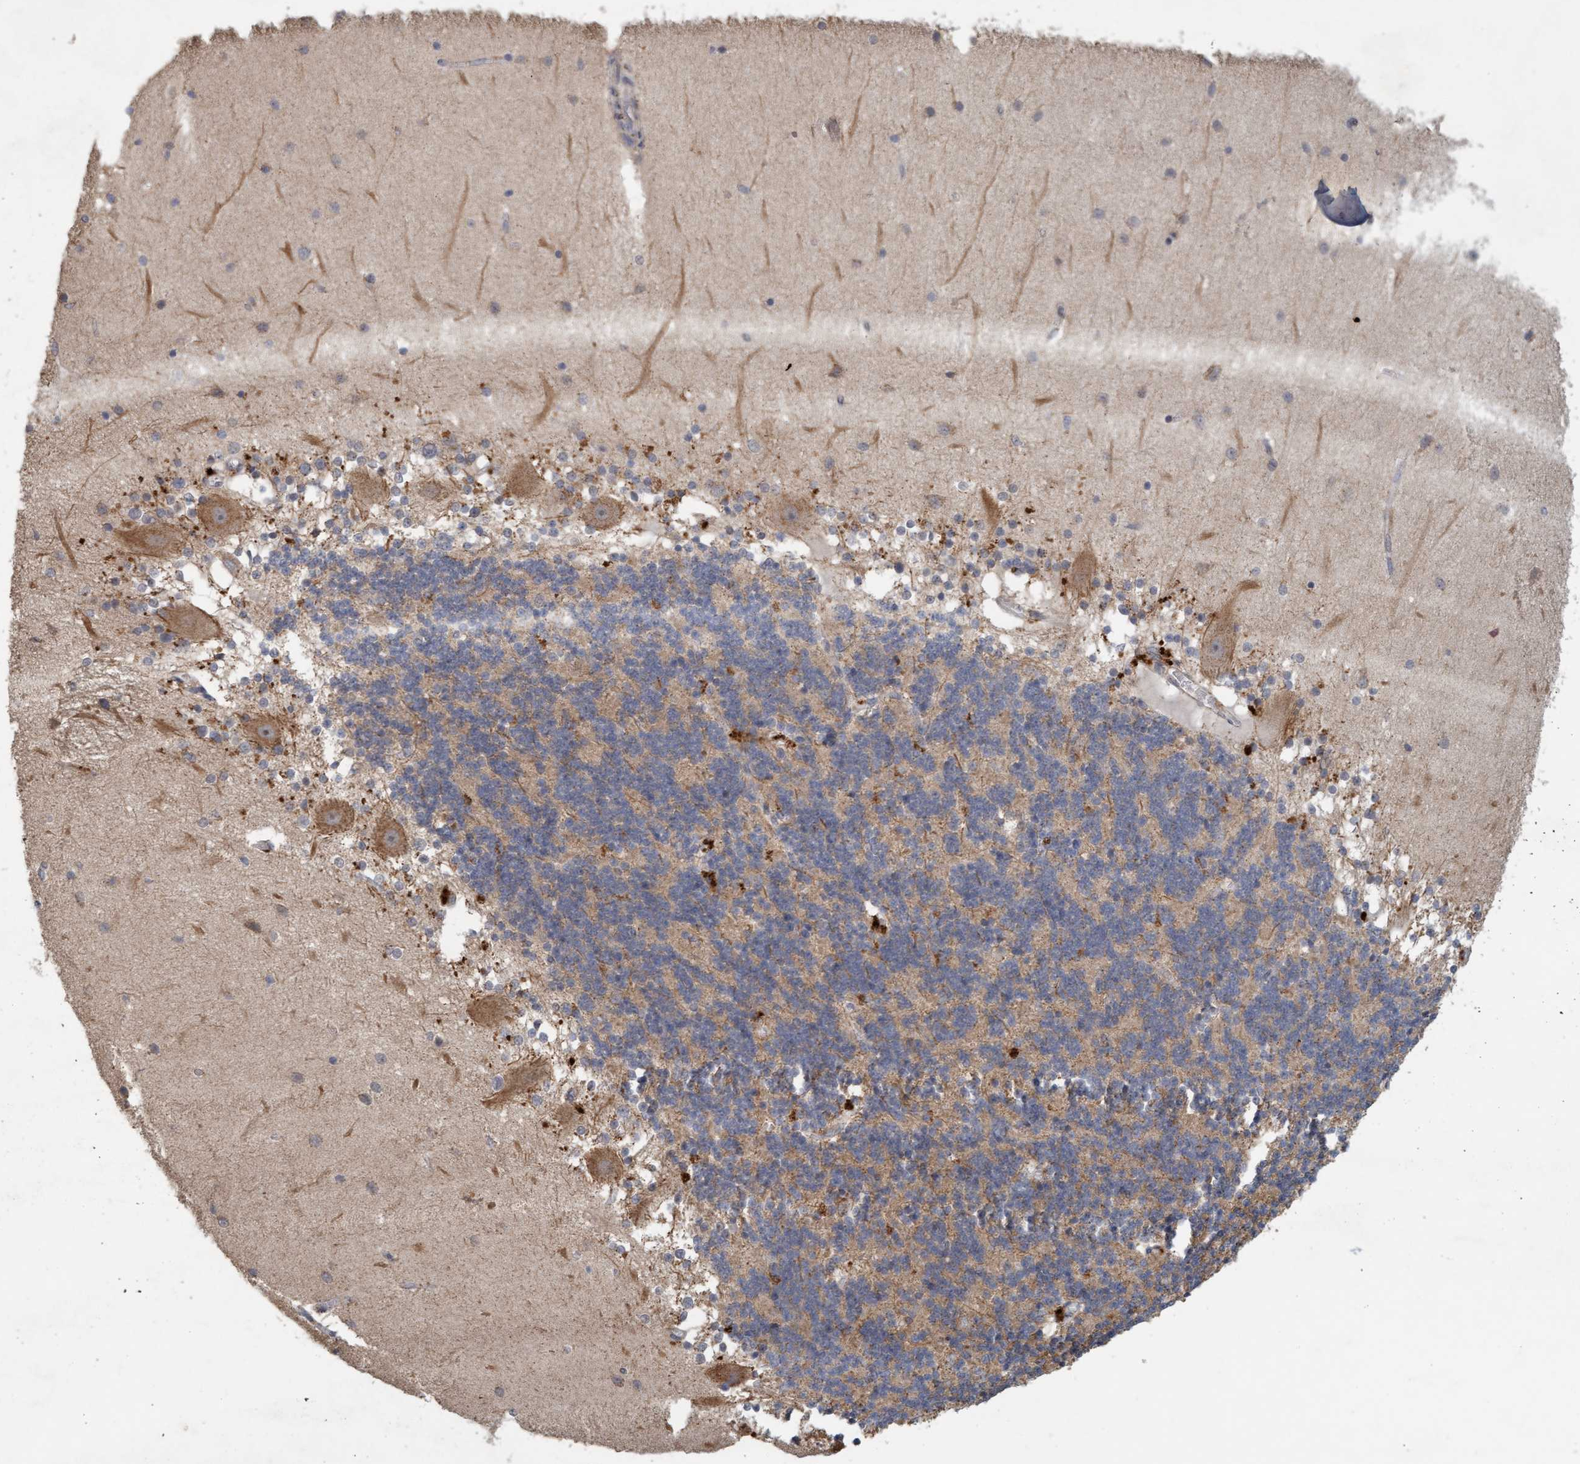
{"staining": {"intensity": "weak", "quantity": "<25%", "location": "cytoplasmic/membranous"}, "tissue": "cerebellum", "cell_type": "Cells in granular layer", "image_type": "normal", "snomed": [{"axis": "morphology", "description": "Normal tissue, NOS"}, {"axis": "topography", "description": "Cerebellum"}], "caption": "Immunohistochemistry image of benign cerebellum stained for a protein (brown), which demonstrates no staining in cells in granular layer.", "gene": "VSIG8", "patient": {"sex": "female", "age": 54}}